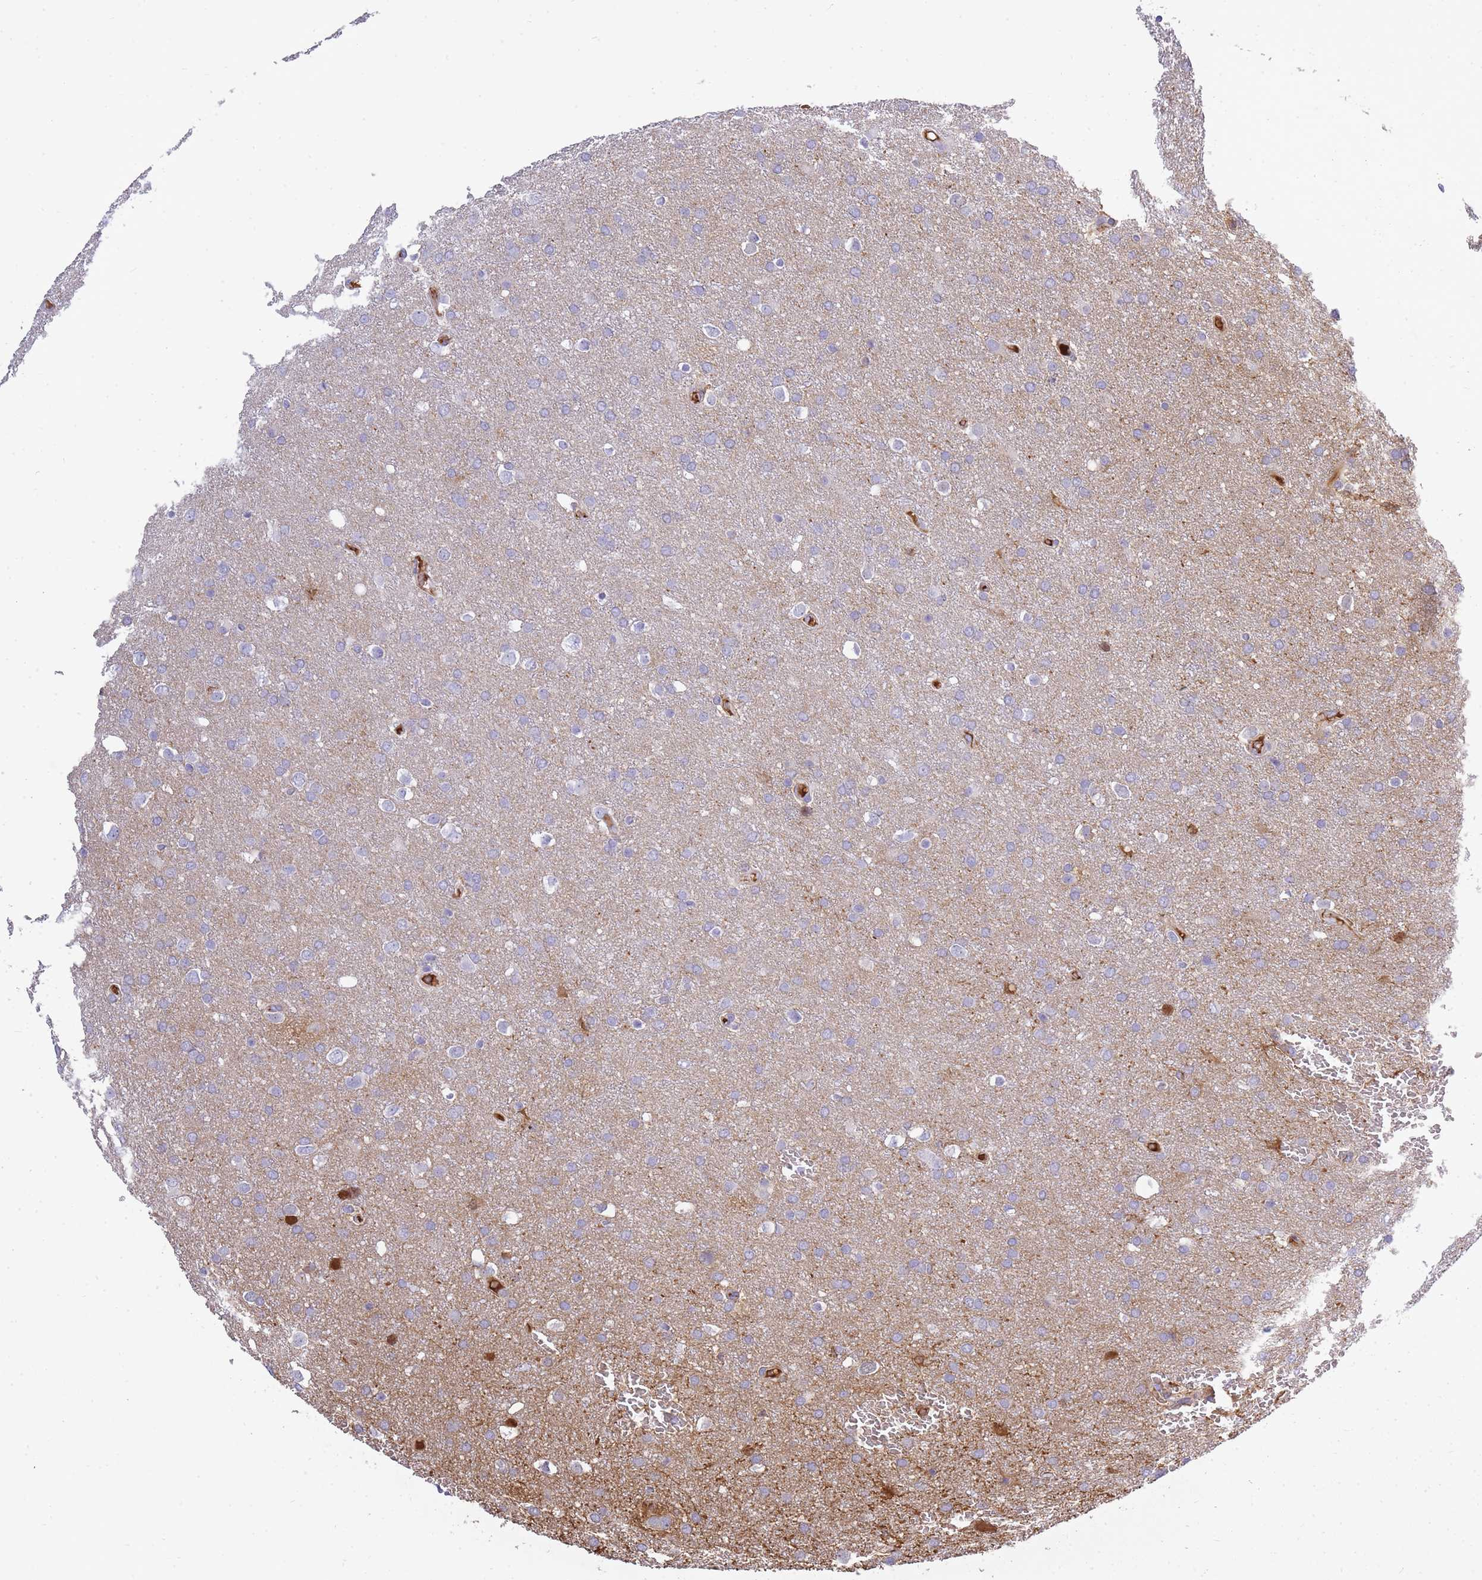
{"staining": {"intensity": "negative", "quantity": "none", "location": "none"}, "tissue": "glioma", "cell_type": "Tumor cells", "image_type": "cancer", "snomed": [{"axis": "morphology", "description": "Glioma, malignant, Low grade"}, {"axis": "topography", "description": "Brain"}], "caption": "Tumor cells are negative for brown protein staining in glioma.", "gene": "IGKV1D-42", "patient": {"sex": "female", "age": 32}}